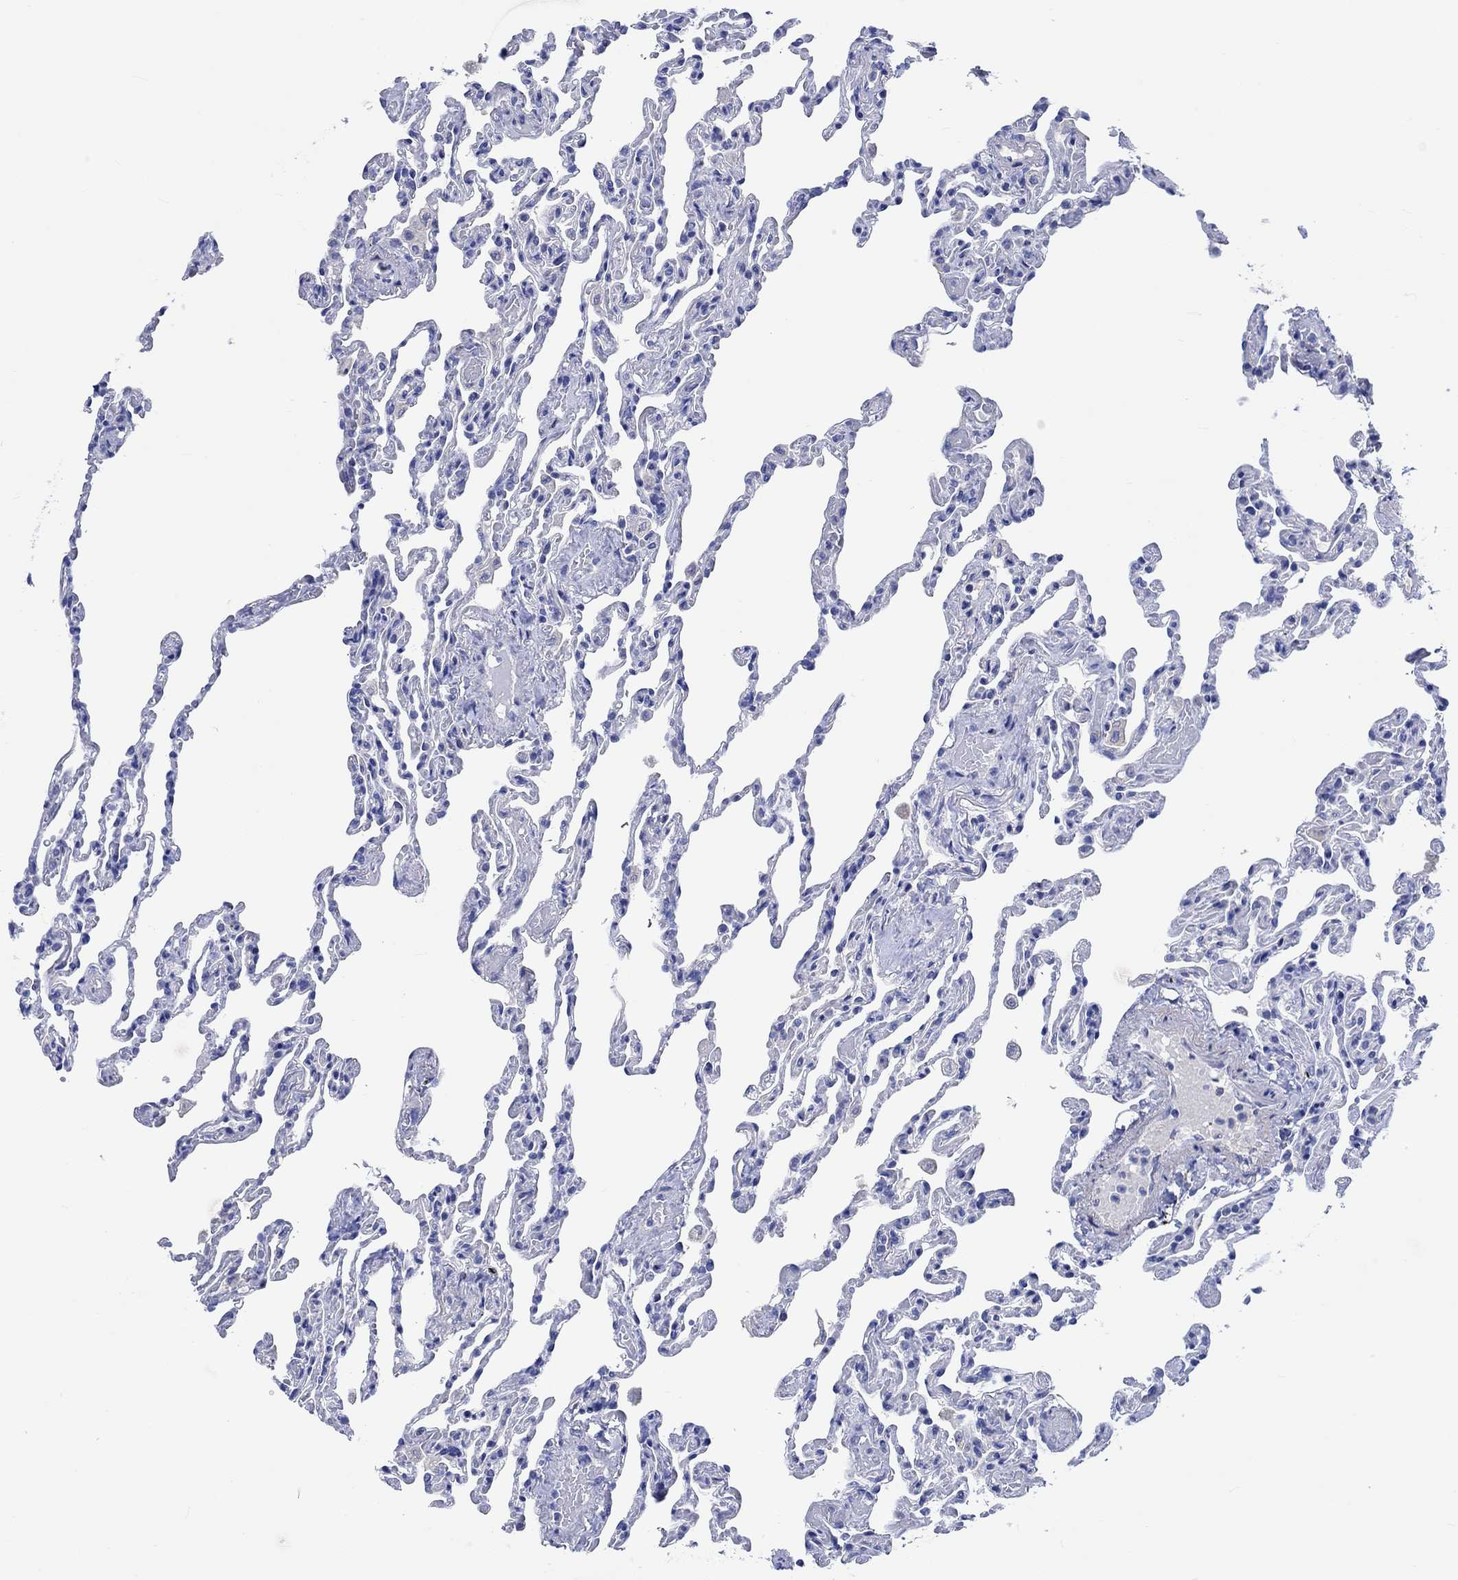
{"staining": {"intensity": "negative", "quantity": "none", "location": "none"}, "tissue": "lung", "cell_type": "Alveolar cells", "image_type": "normal", "snomed": [{"axis": "morphology", "description": "Normal tissue, NOS"}, {"axis": "topography", "description": "Lung"}], "caption": "Immunohistochemistry histopathology image of normal lung: lung stained with DAB shows no significant protein expression in alveolar cells.", "gene": "SHISA4", "patient": {"sex": "female", "age": 43}}